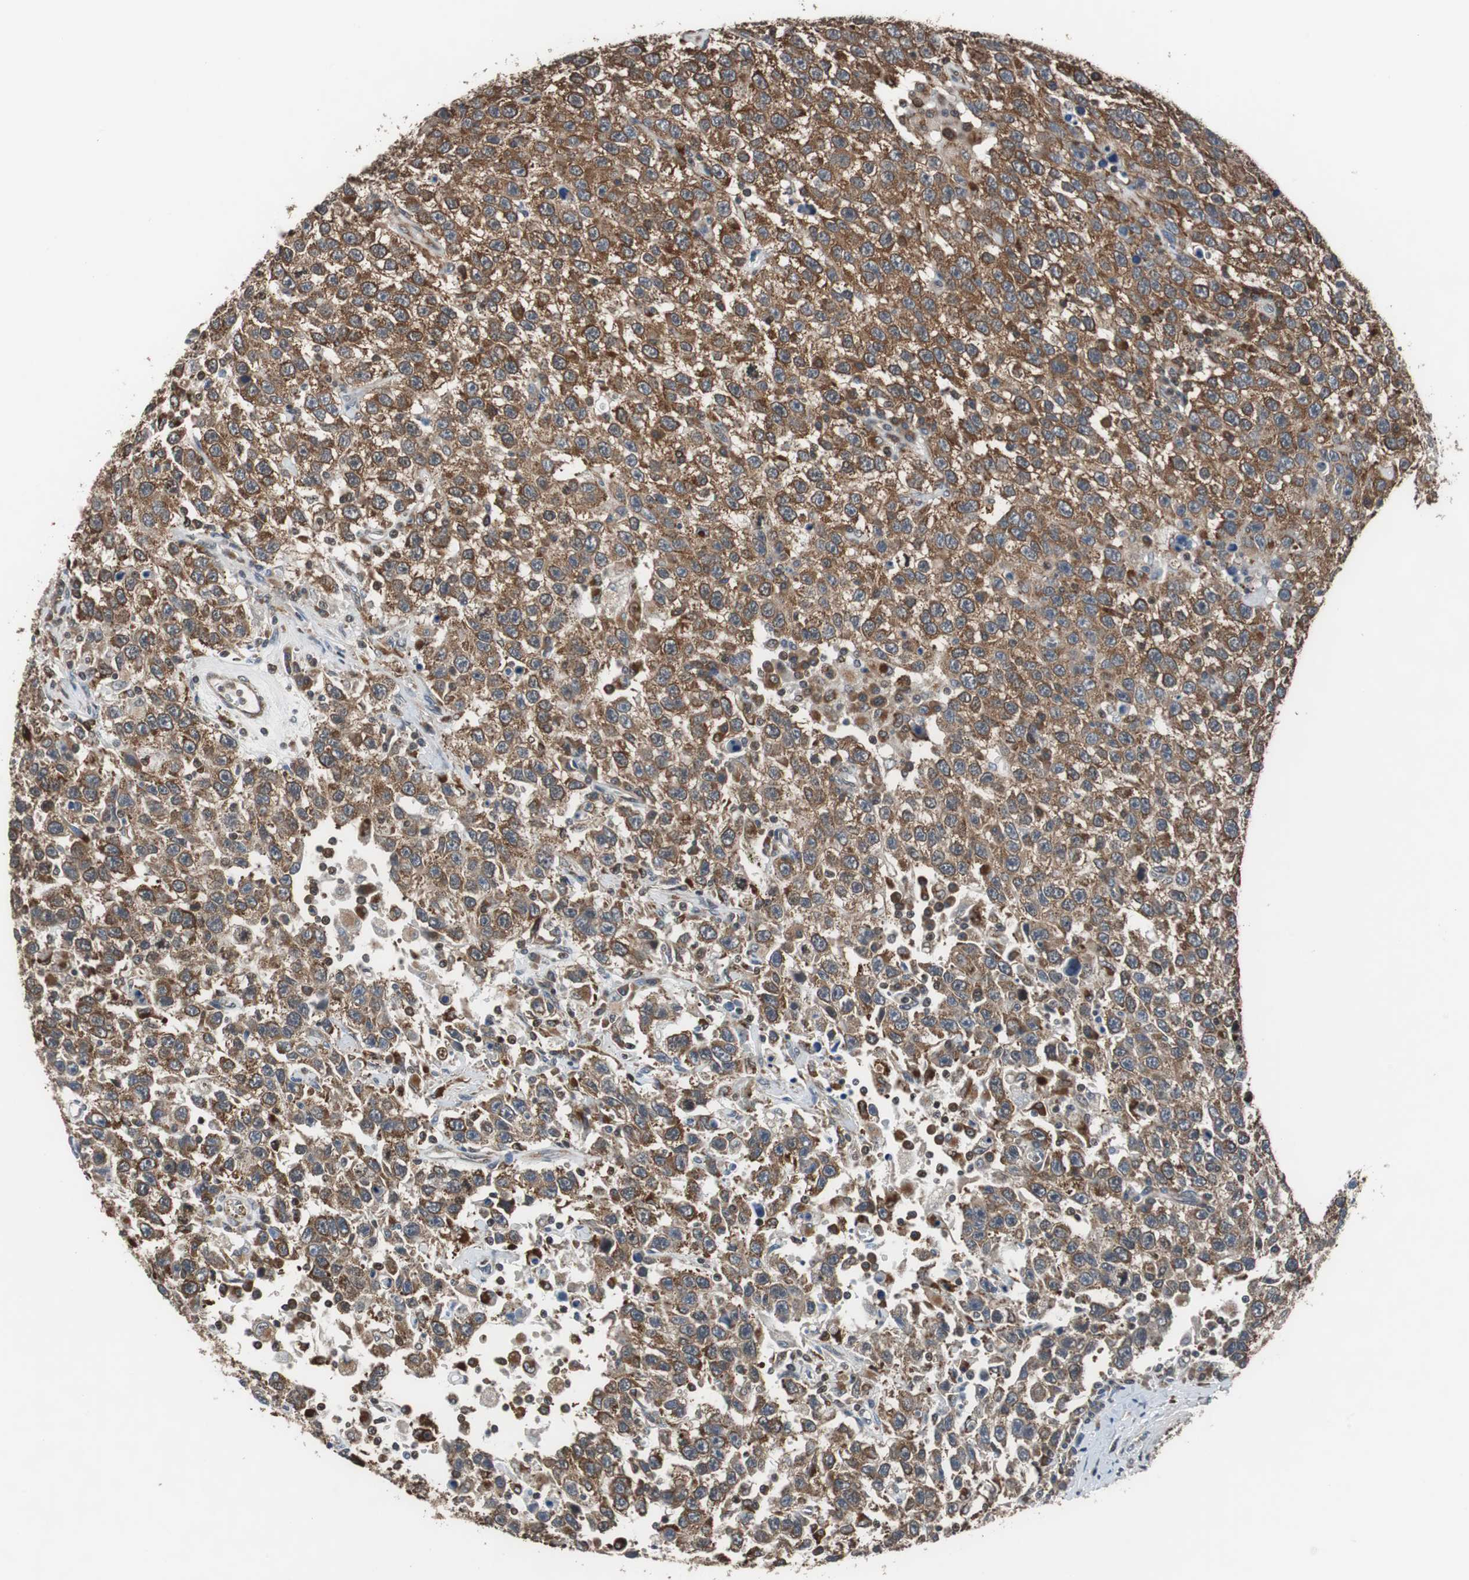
{"staining": {"intensity": "strong", "quantity": ">75%", "location": "cytoplasmic/membranous"}, "tissue": "testis cancer", "cell_type": "Tumor cells", "image_type": "cancer", "snomed": [{"axis": "morphology", "description": "Seminoma, NOS"}, {"axis": "topography", "description": "Testis"}], "caption": "IHC of human testis cancer (seminoma) exhibits high levels of strong cytoplasmic/membranous staining in about >75% of tumor cells. (Stains: DAB (3,3'-diaminobenzidine) in brown, nuclei in blue, Microscopy: brightfield microscopy at high magnification).", "gene": "USP10", "patient": {"sex": "male", "age": 41}}